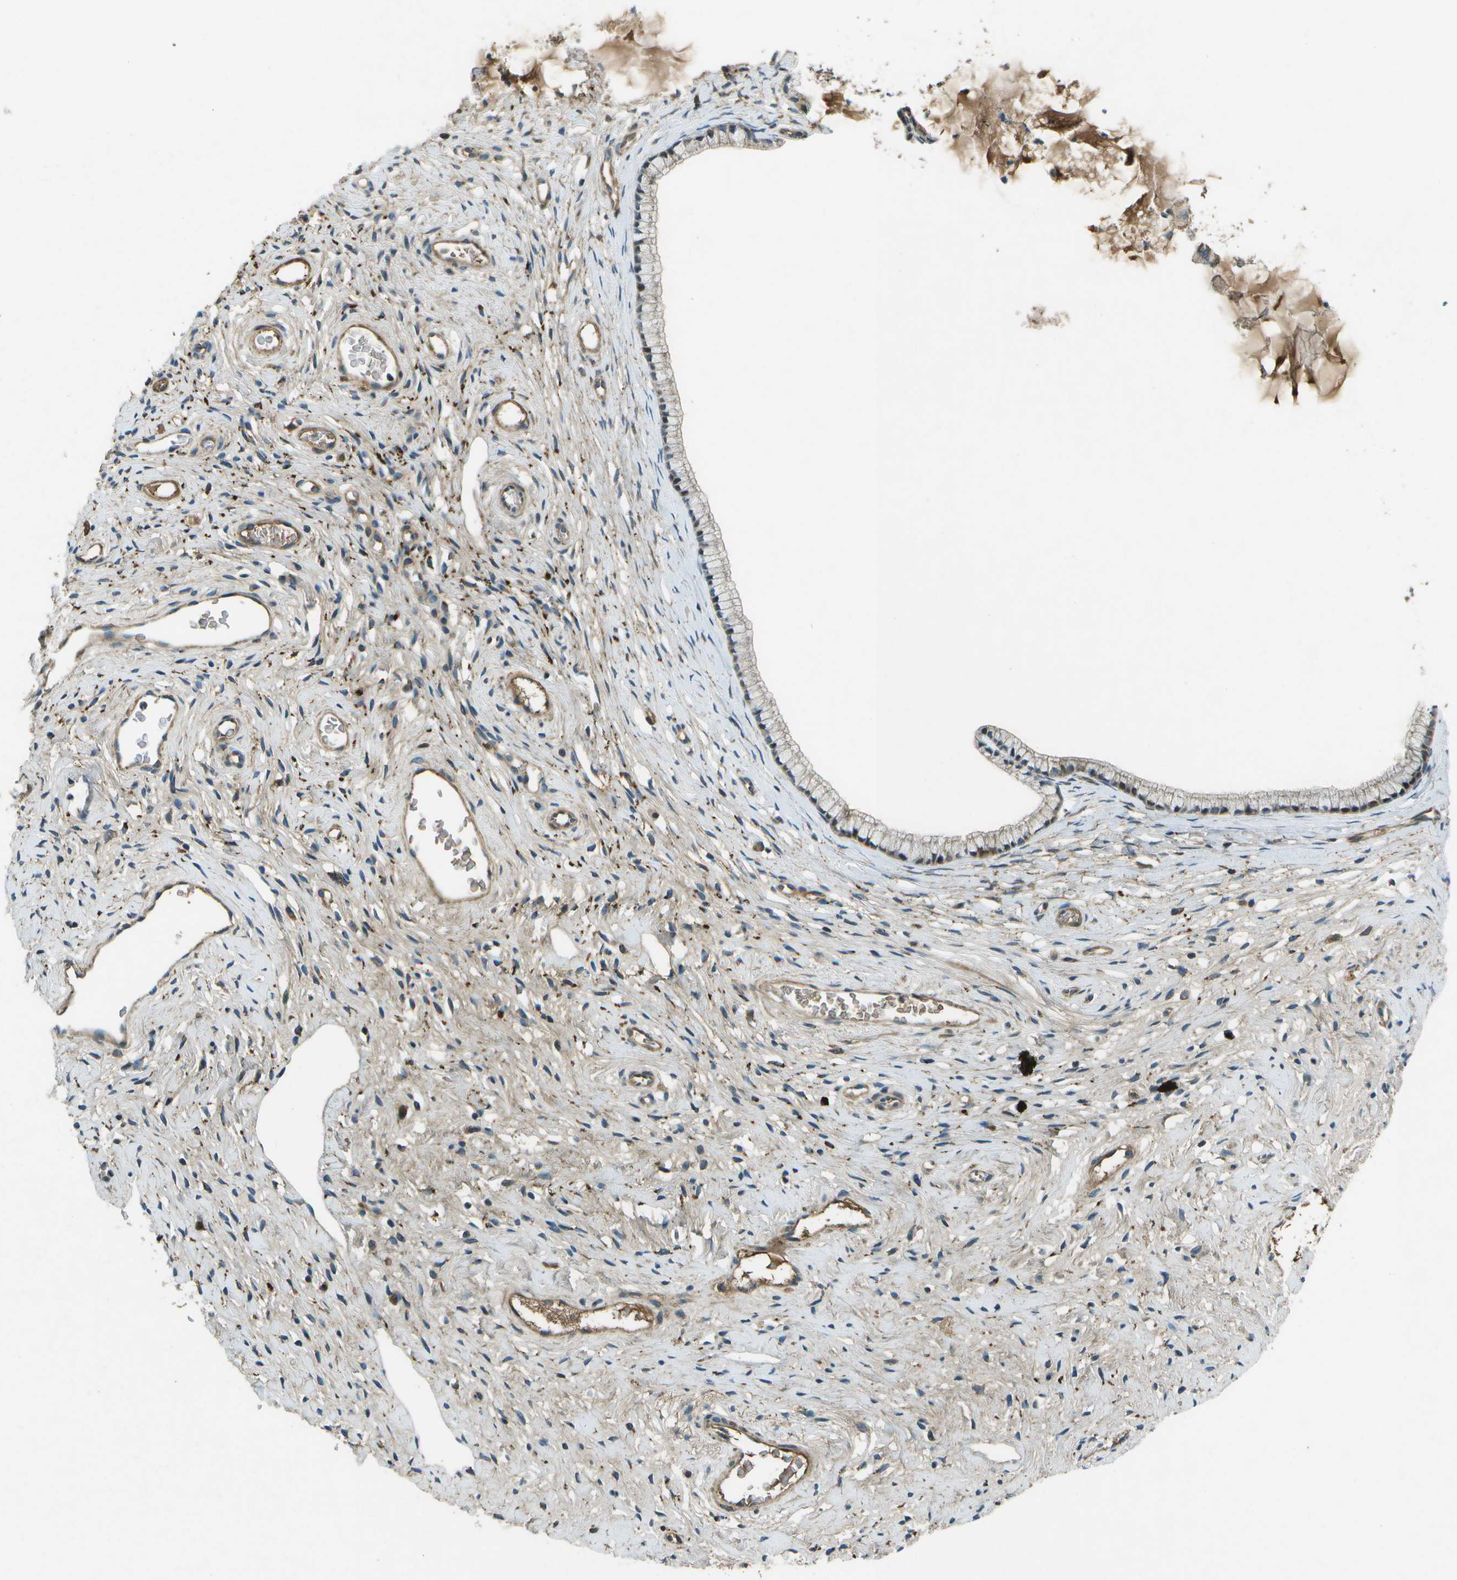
{"staining": {"intensity": "moderate", "quantity": "<25%", "location": "cytoplasmic/membranous,nuclear"}, "tissue": "cervix", "cell_type": "Glandular cells", "image_type": "normal", "snomed": [{"axis": "morphology", "description": "Normal tissue, NOS"}, {"axis": "topography", "description": "Cervix"}], "caption": "Immunohistochemical staining of unremarkable human cervix displays <25% levels of moderate cytoplasmic/membranous,nuclear protein positivity in about <25% of glandular cells.", "gene": "PXYLP1", "patient": {"sex": "female", "age": 77}}